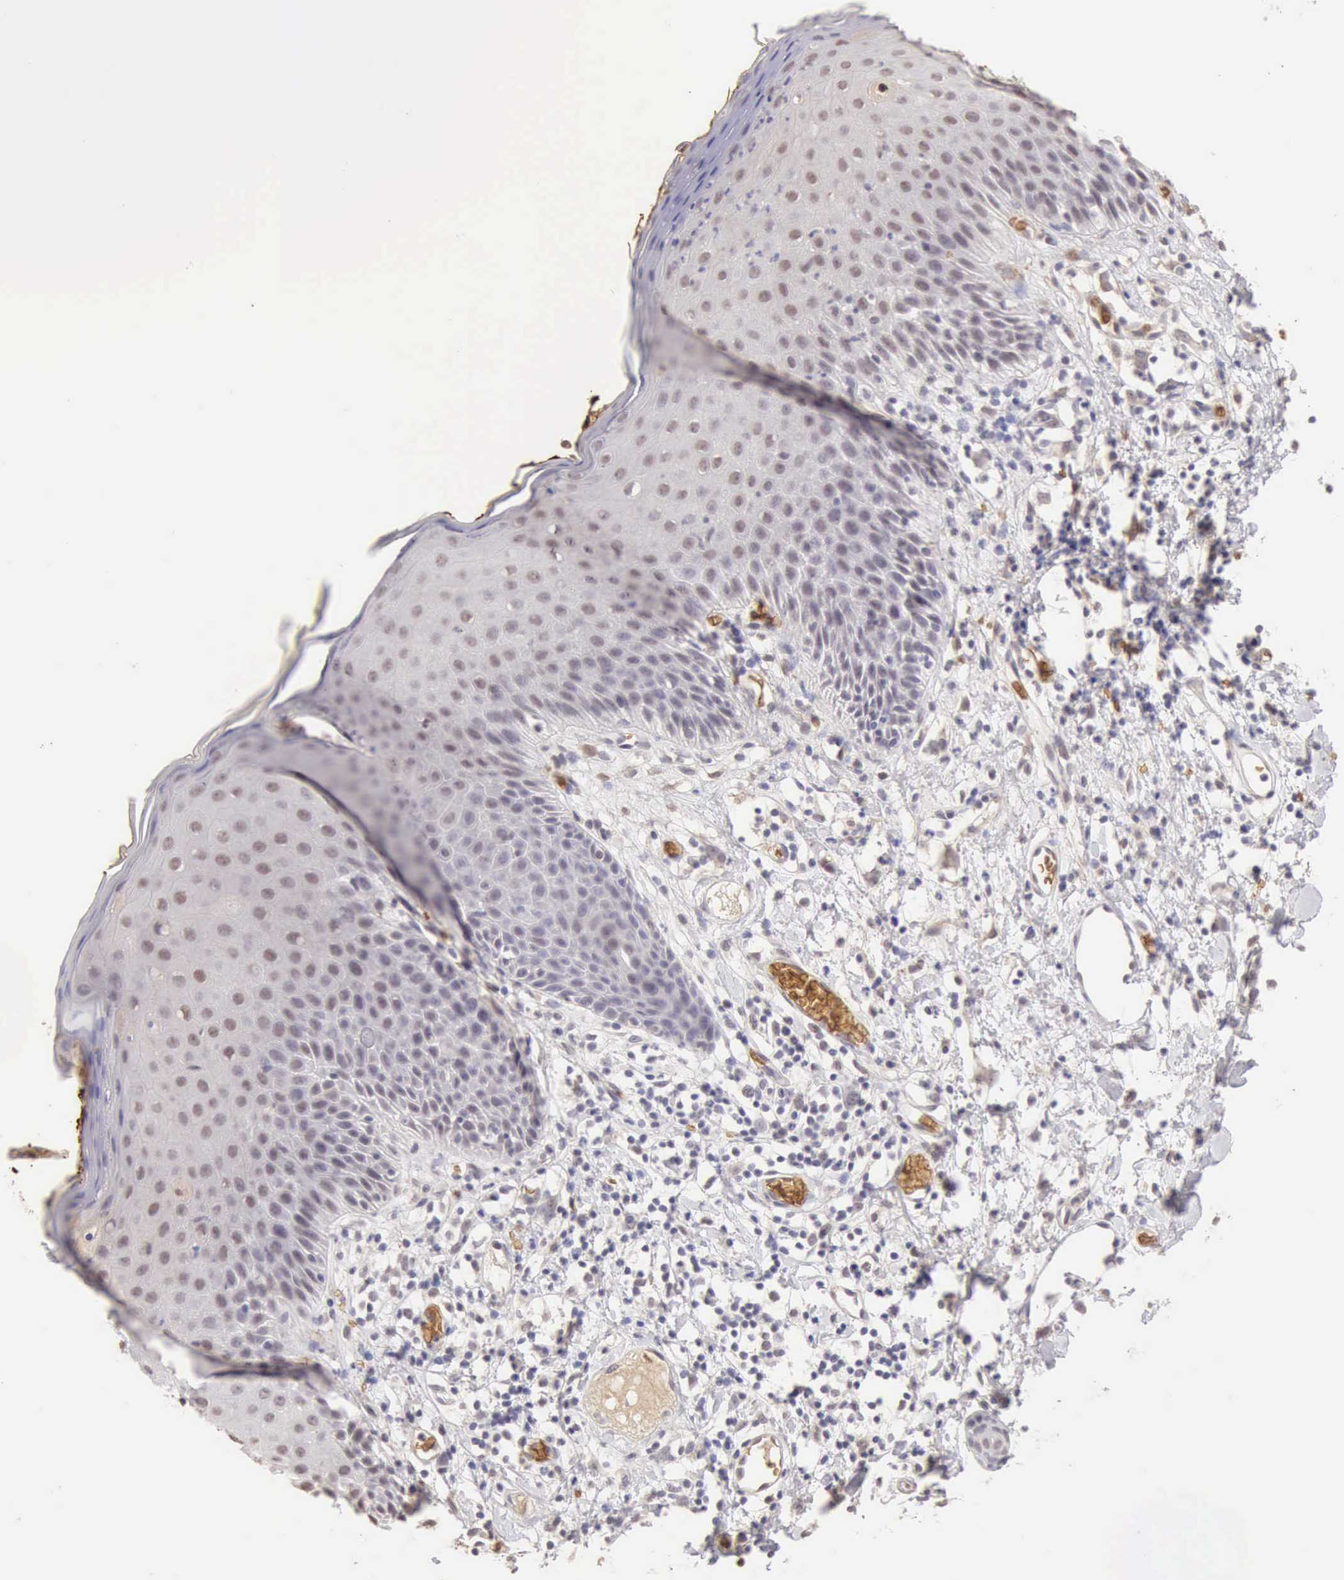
{"staining": {"intensity": "weak", "quantity": "<25%", "location": "nuclear"}, "tissue": "skin", "cell_type": "Epidermal cells", "image_type": "normal", "snomed": [{"axis": "morphology", "description": "Normal tissue, NOS"}, {"axis": "topography", "description": "Vulva"}, {"axis": "topography", "description": "Peripheral nerve tissue"}], "caption": "Unremarkable skin was stained to show a protein in brown. There is no significant expression in epidermal cells. (DAB (3,3'-diaminobenzidine) immunohistochemistry visualized using brightfield microscopy, high magnification).", "gene": "CFI", "patient": {"sex": "female", "age": 68}}